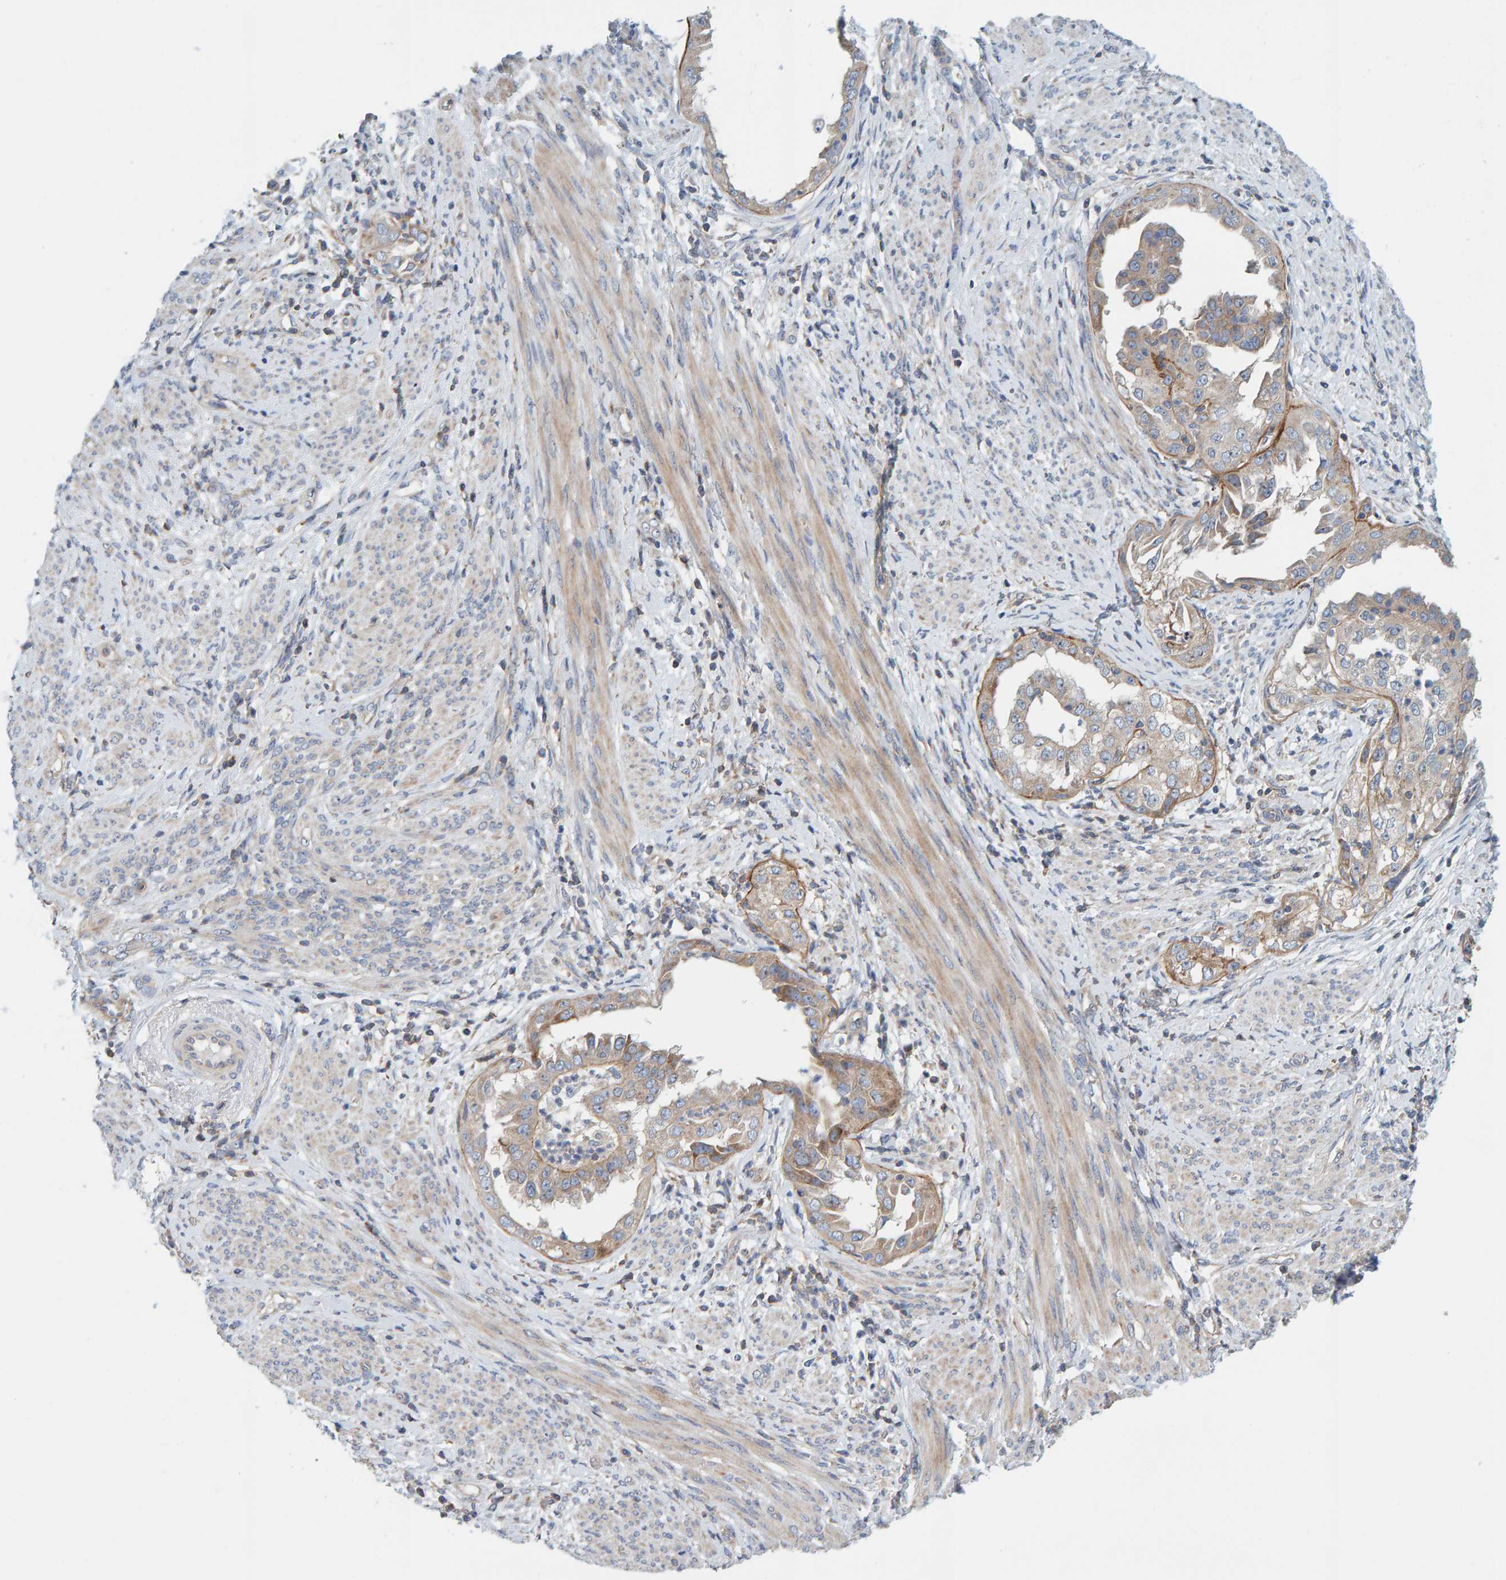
{"staining": {"intensity": "weak", "quantity": ">75%", "location": "cytoplasmic/membranous"}, "tissue": "endometrial cancer", "cell_type": "Tumor cells", "image_type": "cancer", "snomed": [{"axis": "morphology", "description": "Adenocarcinoma, NOS"}, {"axis": "topography", "description": "Endometrium"}], "caption": "This is a photomicrograph of IHC staining of endometrial cancer (adenocarcinoma), which shows weak positivity in the cytoplasmic/membranous of tumor cells.", "gene": "CCM2", "patient": {"sex": "female", "age": 85}}